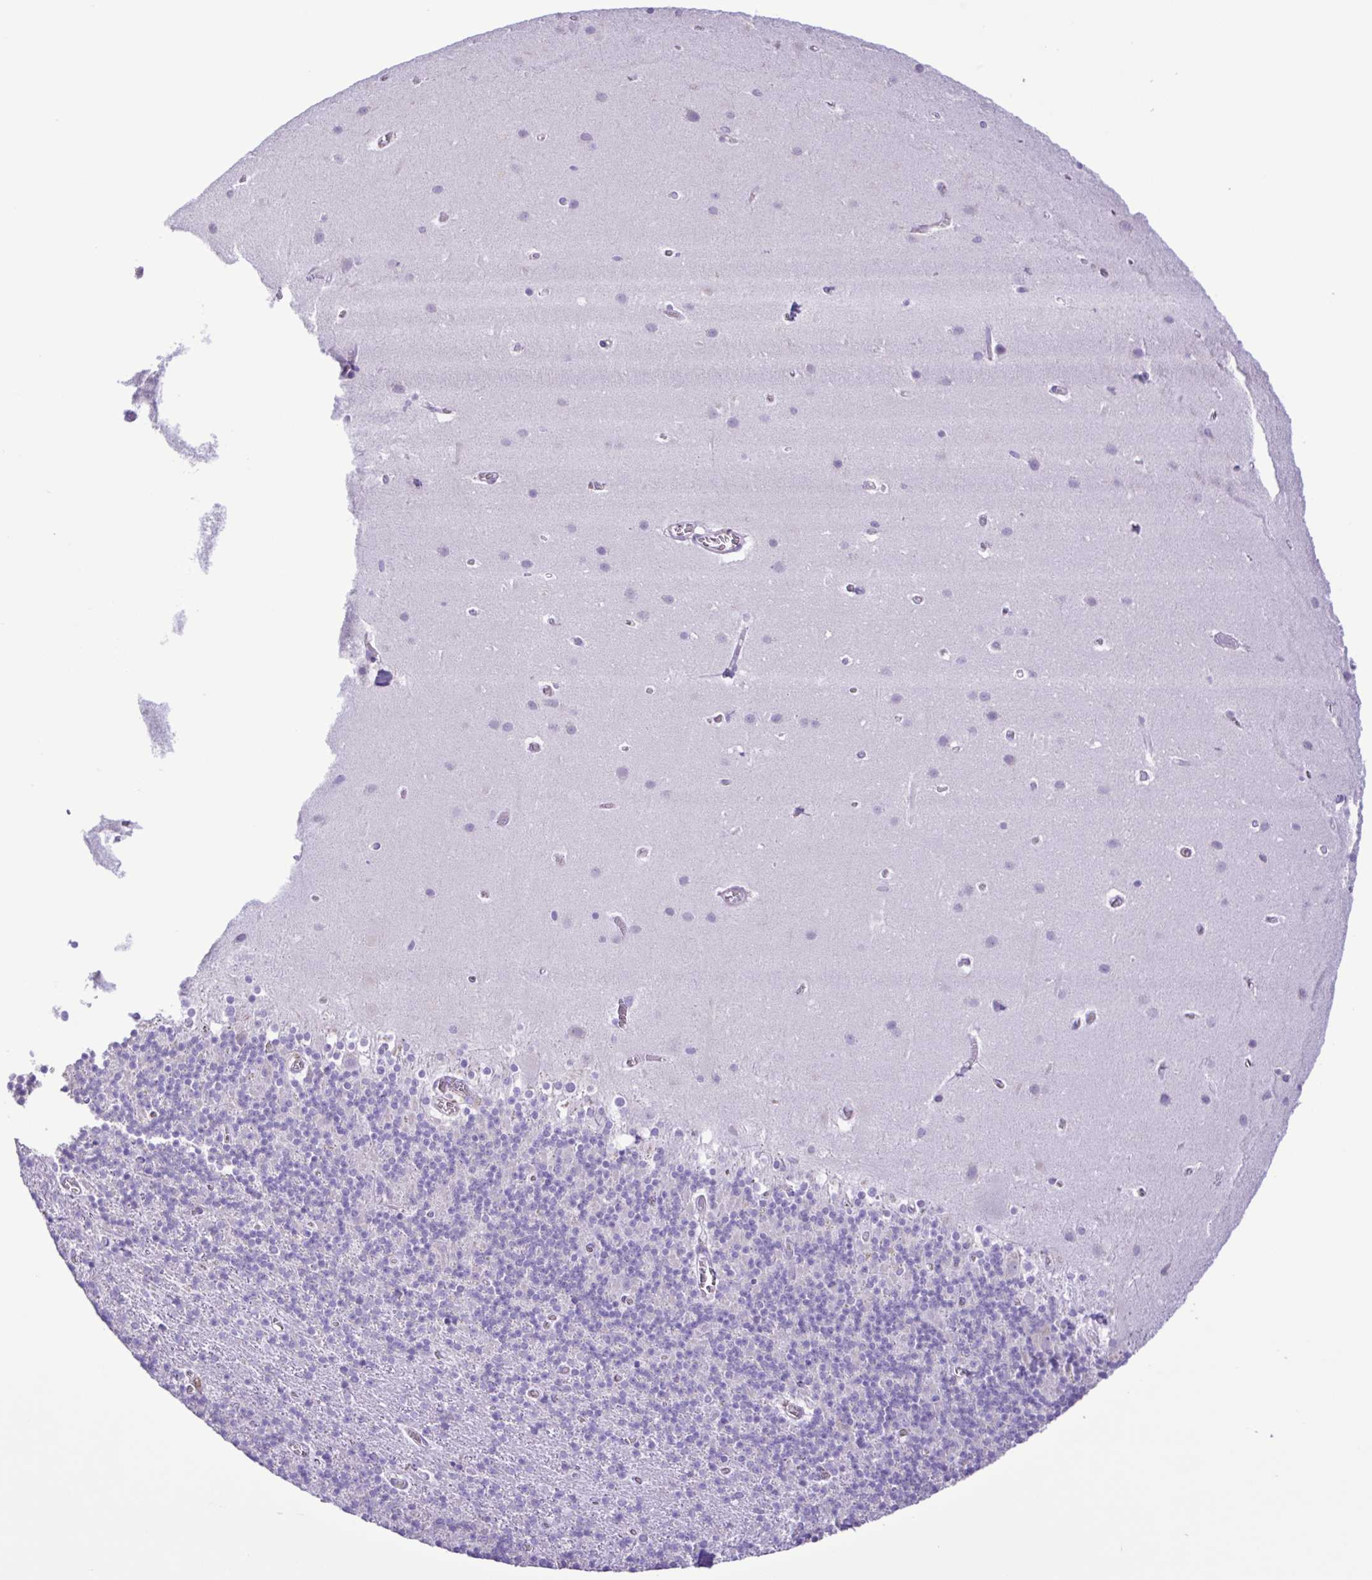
{"staining": {"intensity": "negative", "quantity": "none", "location": "none"}, "tissue": "cerebellum", "cell_type": "Cells in granular layer", "image_type": "normal", "snomed": [{"axis": "morphology", "description": "Normal tissue, NOS"}, {"axis": "topography", "description": "Cerebellum"}], "caption": "There is no significant expression in cells in granular layer of cerebellum.", "gene": "CYP17A1", "patient": {"sex": "male", "age": 70}}